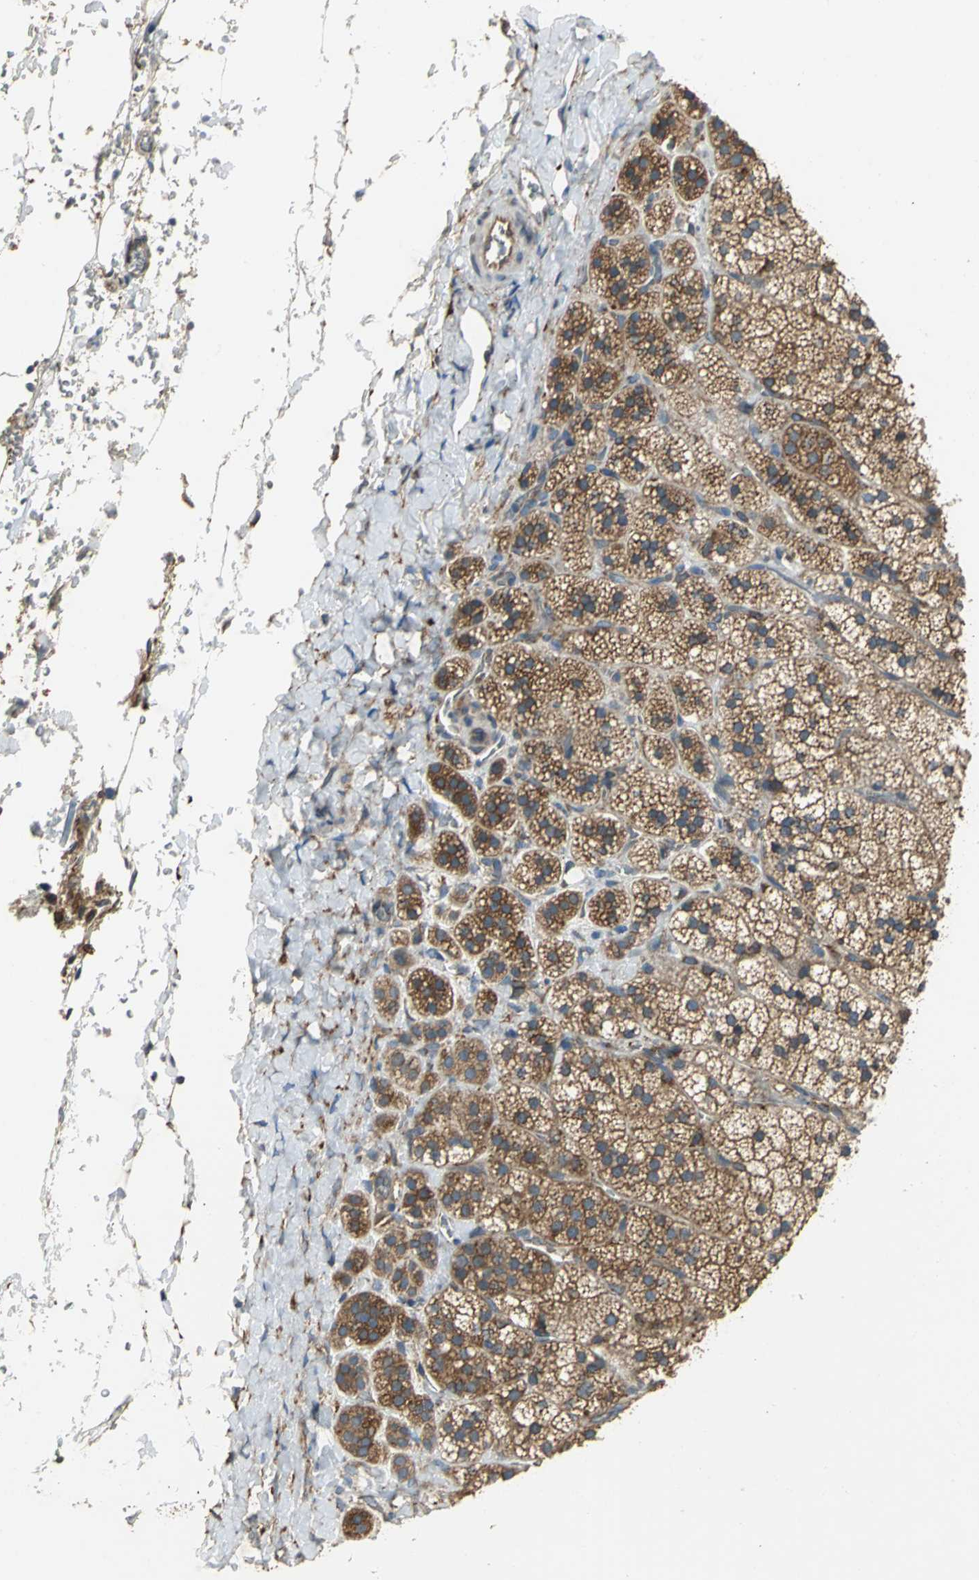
{"staining": {"intensity": "moderate", "quantity": ">75%", "location": "cytoplasmic/membranous"}, "tissue": "adrenal gland", "cell_type": "Glandular cells", "image_type": "normal", "snomed": [{"axis": "morphology", "description": "Normal tissue, NOS"}, {"axis": "topography", "description": "Adrenal gland"}], "caption": "The photomicrograph displays a brown stain indicating the presence of a protein in the cytoplasmic/membranous of glandular cells in adrenal gland.", "gene": "SYVN1", "patient": {"sex": "female", "age": 44}}